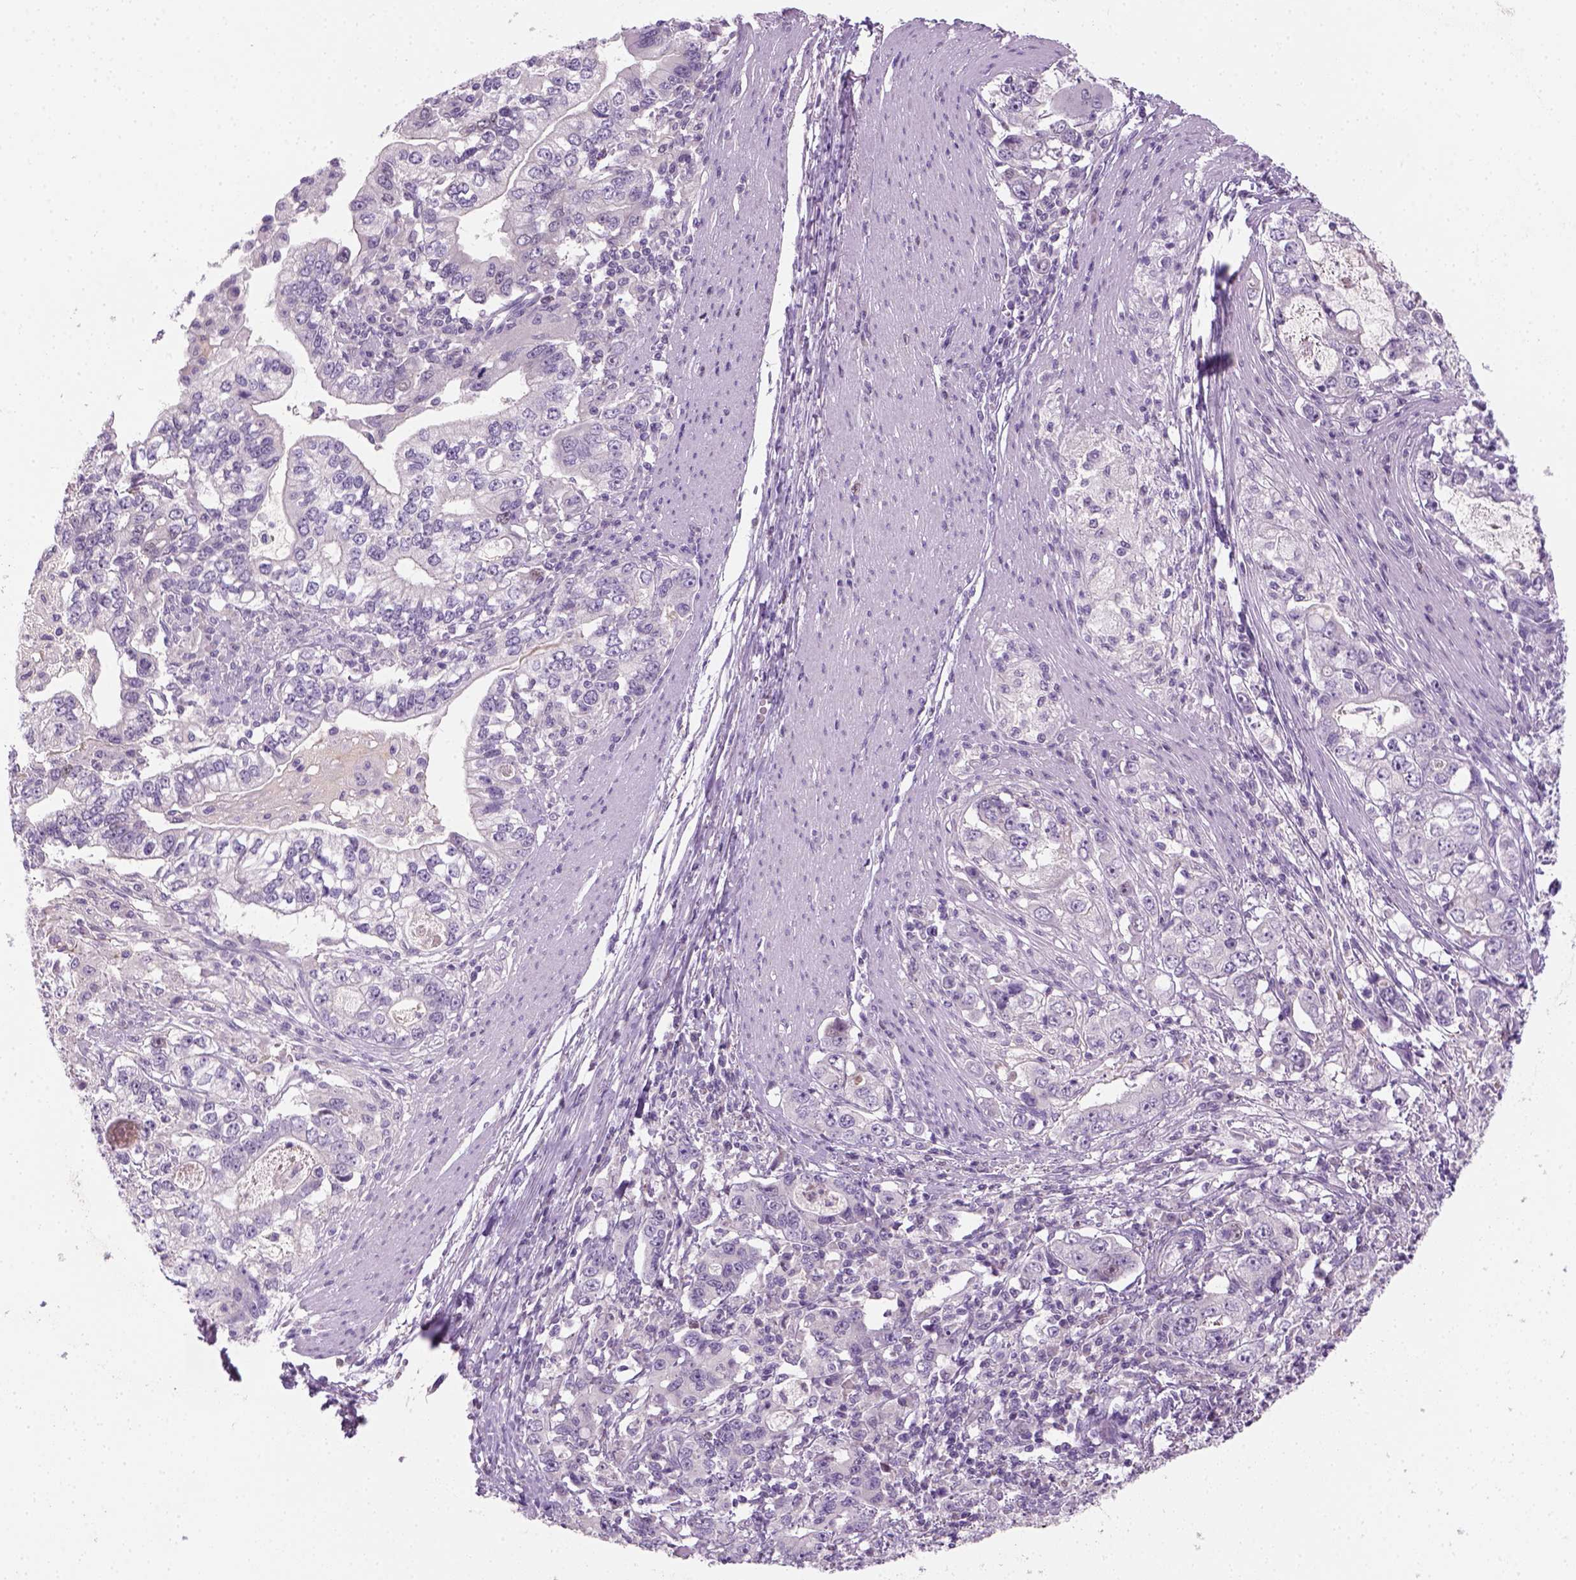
{"staining": {"intensity": "negative", "quantity": "none", "location": "none"}, "tissue": "stomach cancer", "cell_type": "Tumor cells", "image_type": "cancer", "snomed": [{"axis": "morphology", "description": "Adenocarcinoma, NOS"}, {"axis": "topography", "description": "Stomach, lower"}], "caption": "Immunohistochemical staining of stomach cancer (adenocarcinoma) shows no significant expression in tumor cells.", "gene": "GFI1B", "patient": {"sex": "female", "age": 72}}